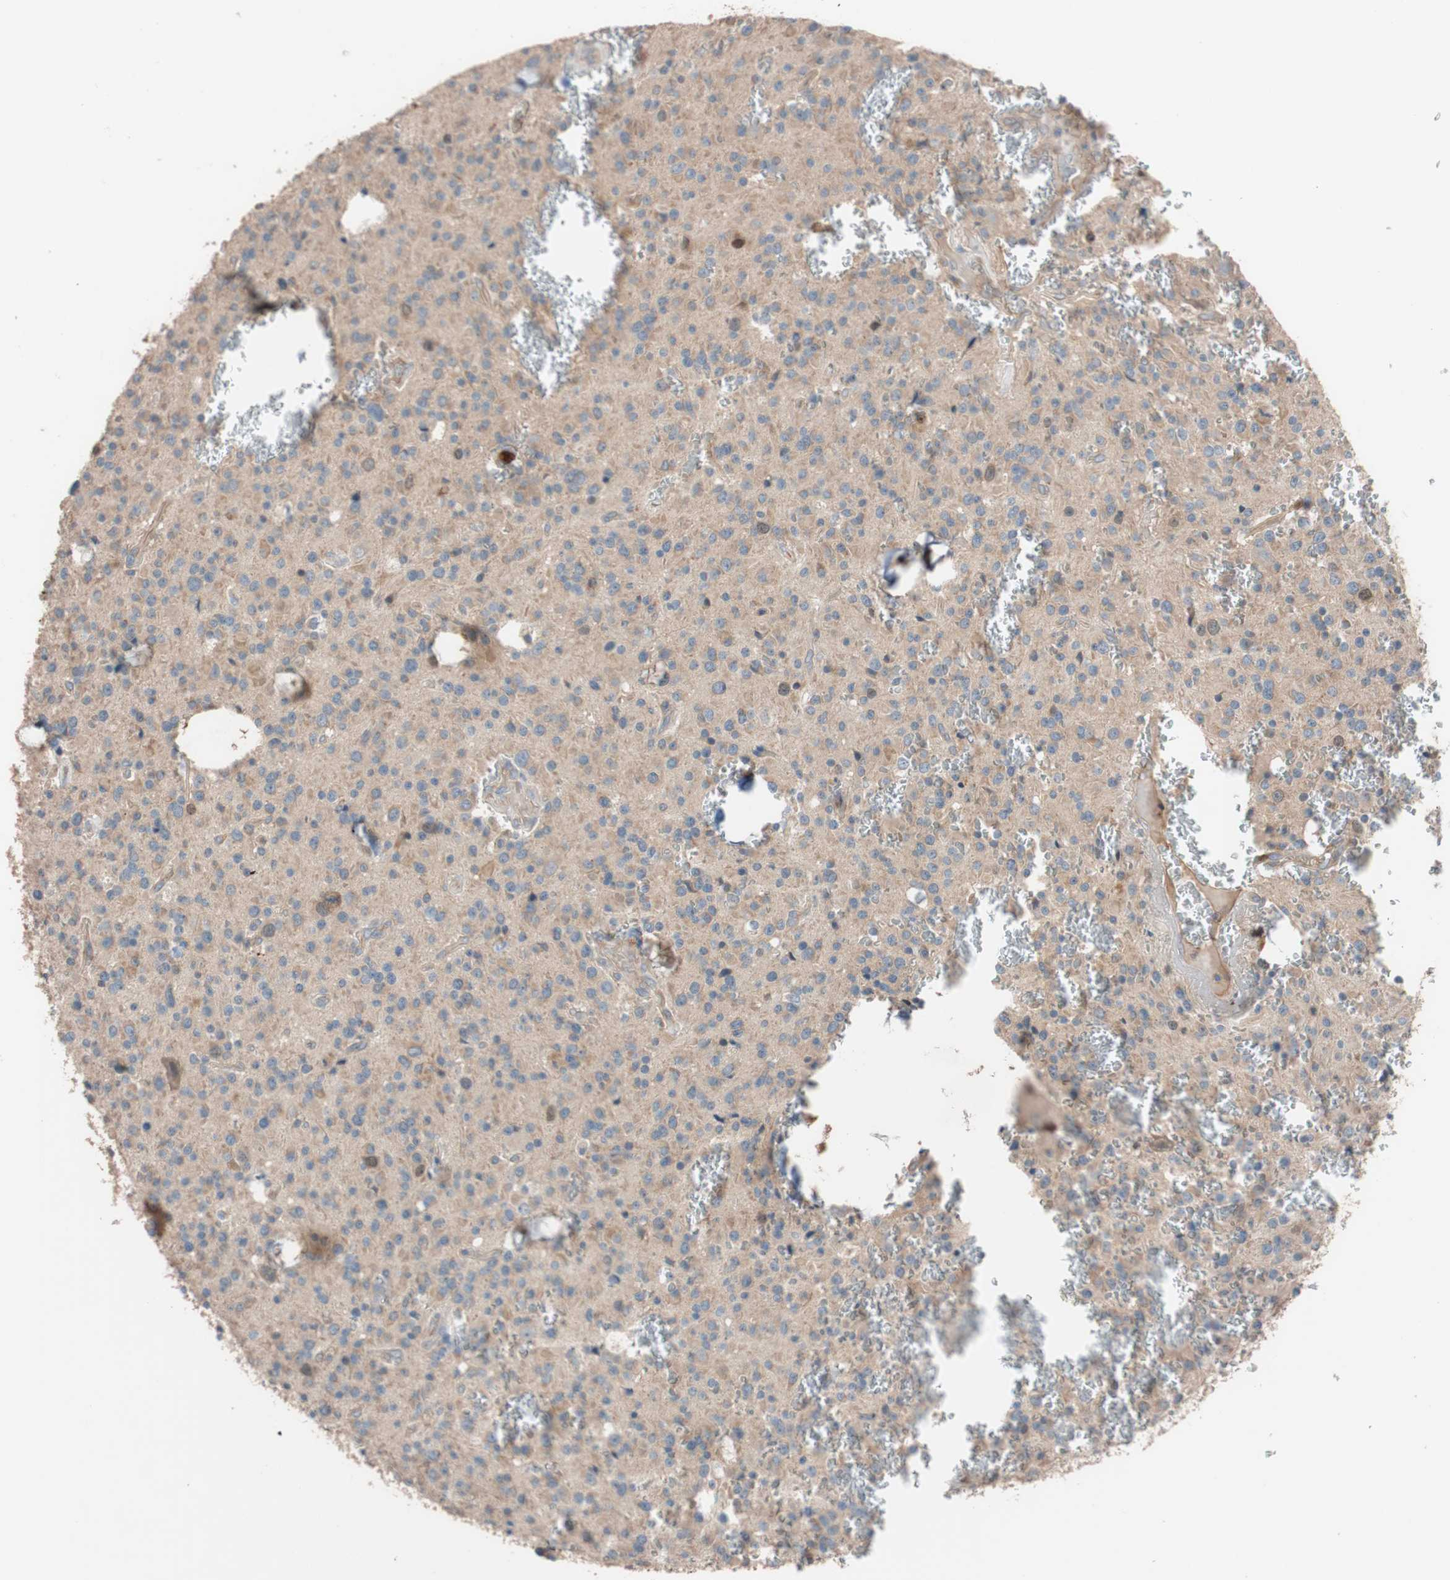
{"staining": {"intensity": "moderate", "quantity": ">75%", "location": "cytoplasmic/membranous"}, "tissue": "glioma", "cell_type": "Tumor cells", "image_type": "cancer", "snomed": [{"axis": "morphology", "description": "Glioma, malignant, Low grade"}, {"axis": "topography", "description": "Brain"}], "caption": "An immunohistochemistry (IHC) micrograph of tumor tissue is shown. Protein staining in brown highlights moderate cytoplasmic/membranous positivity in glioma within tumor cells.", "gene": "SDC4", "patient": {"sex": "male", "age": 58}}